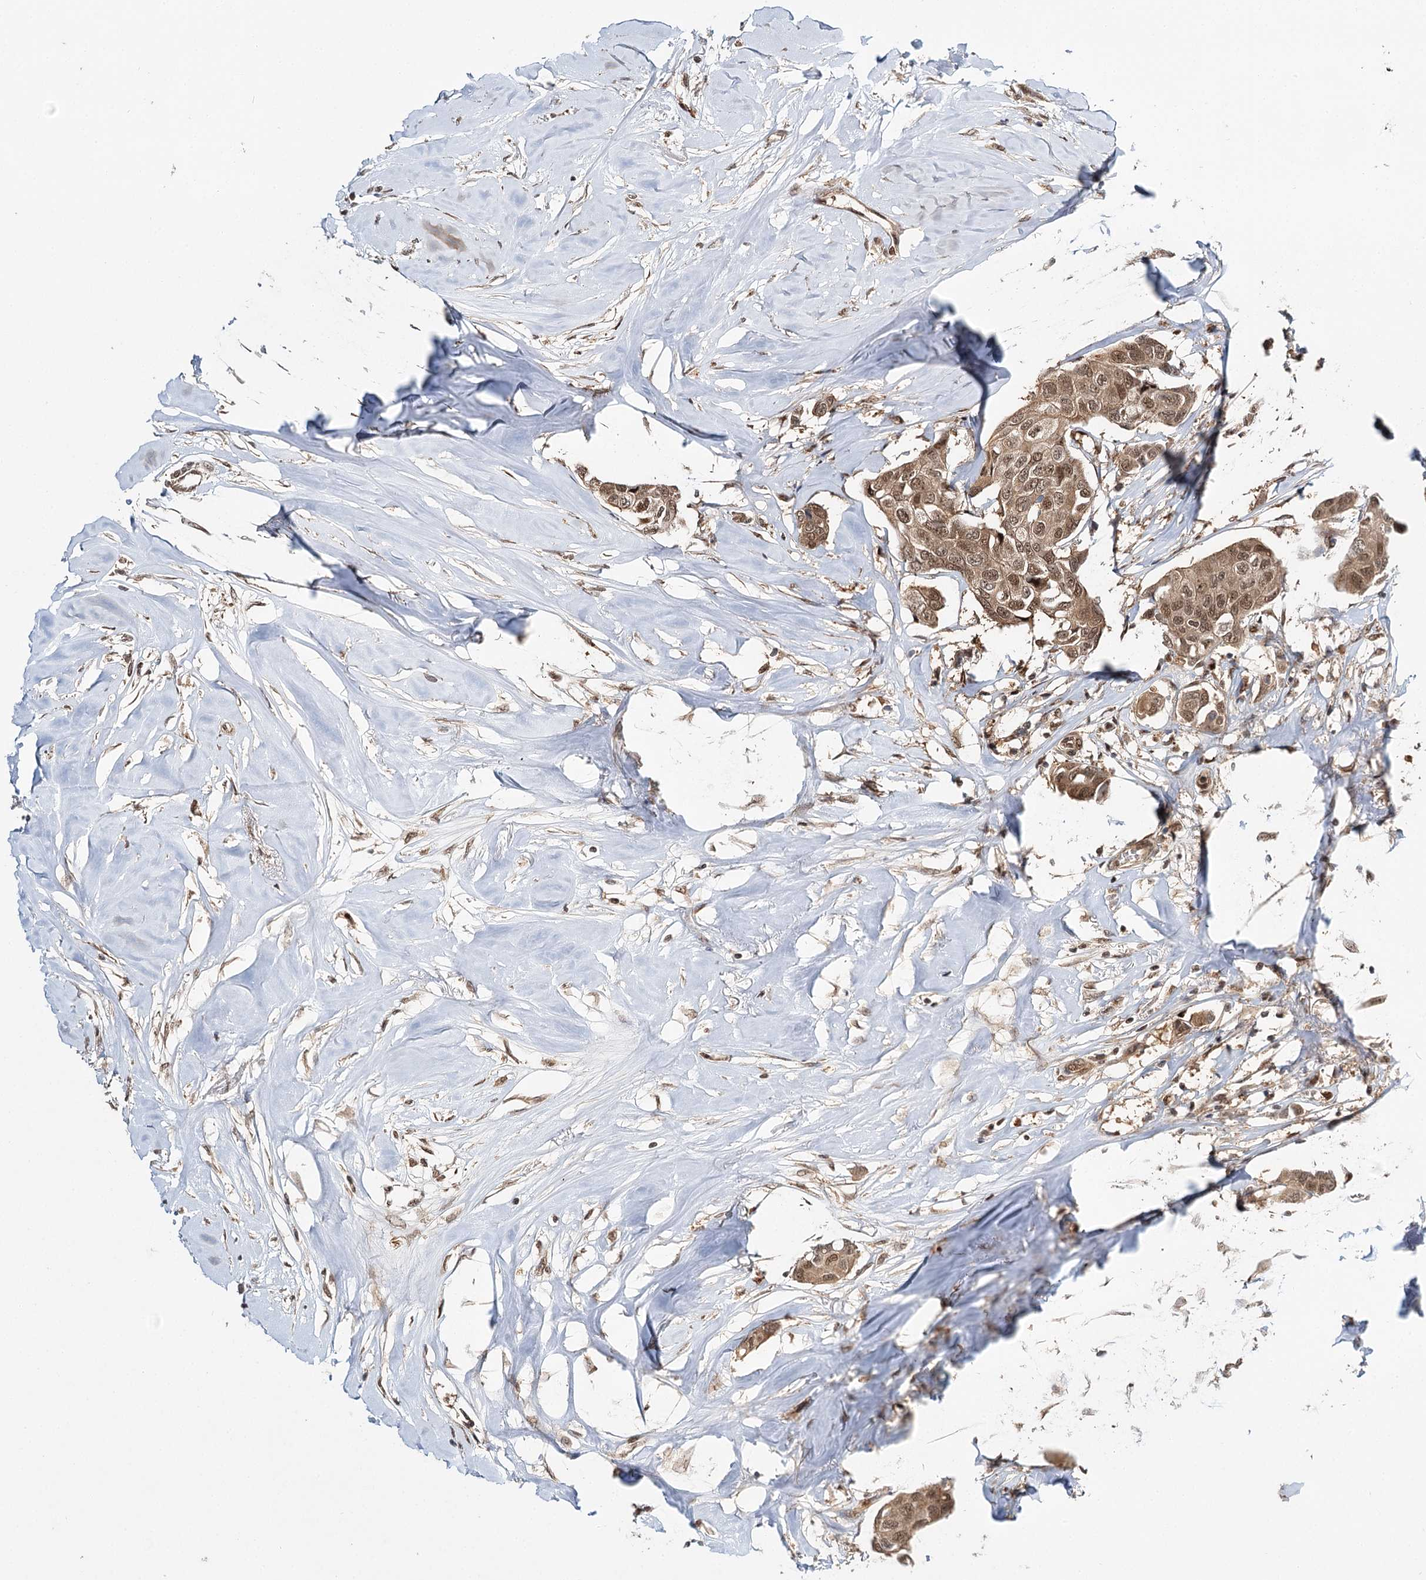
{"staining": {"intensity": "moderate", "quantity": ">75%", "location": "nuclear"}, "tissue": "breast cancer", "cell_type": "Tumor cells", "image_type": "cancer", "snomed": [{"axis": "morphology", "description": "Duct carcinoma"}, {"axis": "topography", "description": "Breast"}], "caption": "Protein staining reveals moderate nuclear positivity in about >75% of tumor cells in intraductal carcinoma (breast).", "gene": "N6AMT1", "patient": {"sex": "female", "age": 80}}